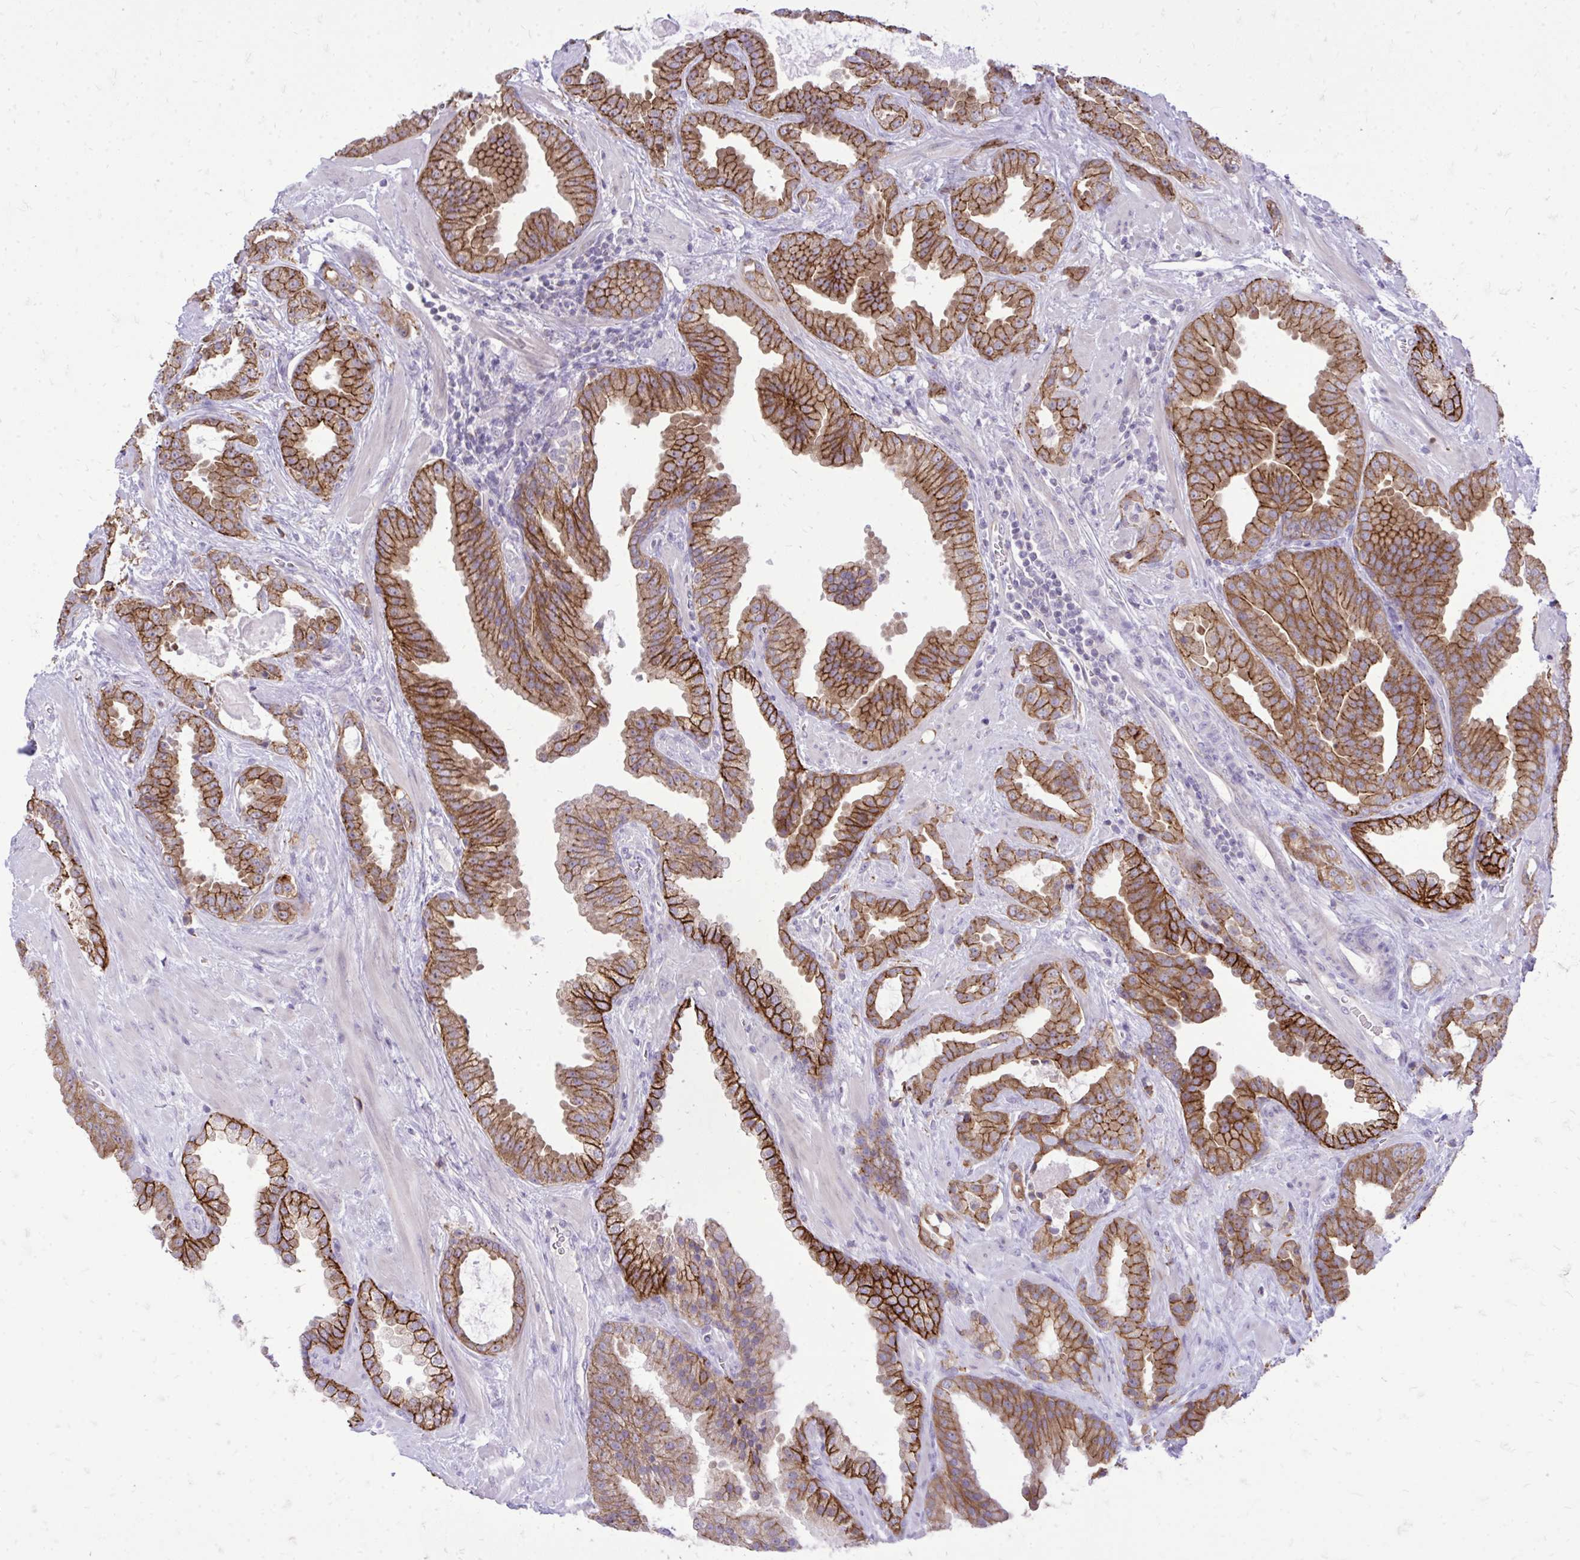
{"staining": {"intensity": "strong", "quantity": ">75%", "location": "cytoplasmic/membranous"}, "tissue": "prostate cancer", "cell_type": "Tumor cells", "image_type": "cancer", "snomed": [{"axis": "morphology", "description": "Adenocarcinoma, Low grade"}, {"axis": "topography", "description": "Prostate"}], "caption": "An immunohistochemistry (IHC) histopathology image of tumor tissue is shown. Protein staining in brown highlights strong cytoplasmic/membranous positivity in prostate cancer (low-grade adenocarcinoma) within tumor cells.", "gene": "SPTBN2", "patient": {"sex": "male", "age": 62}}